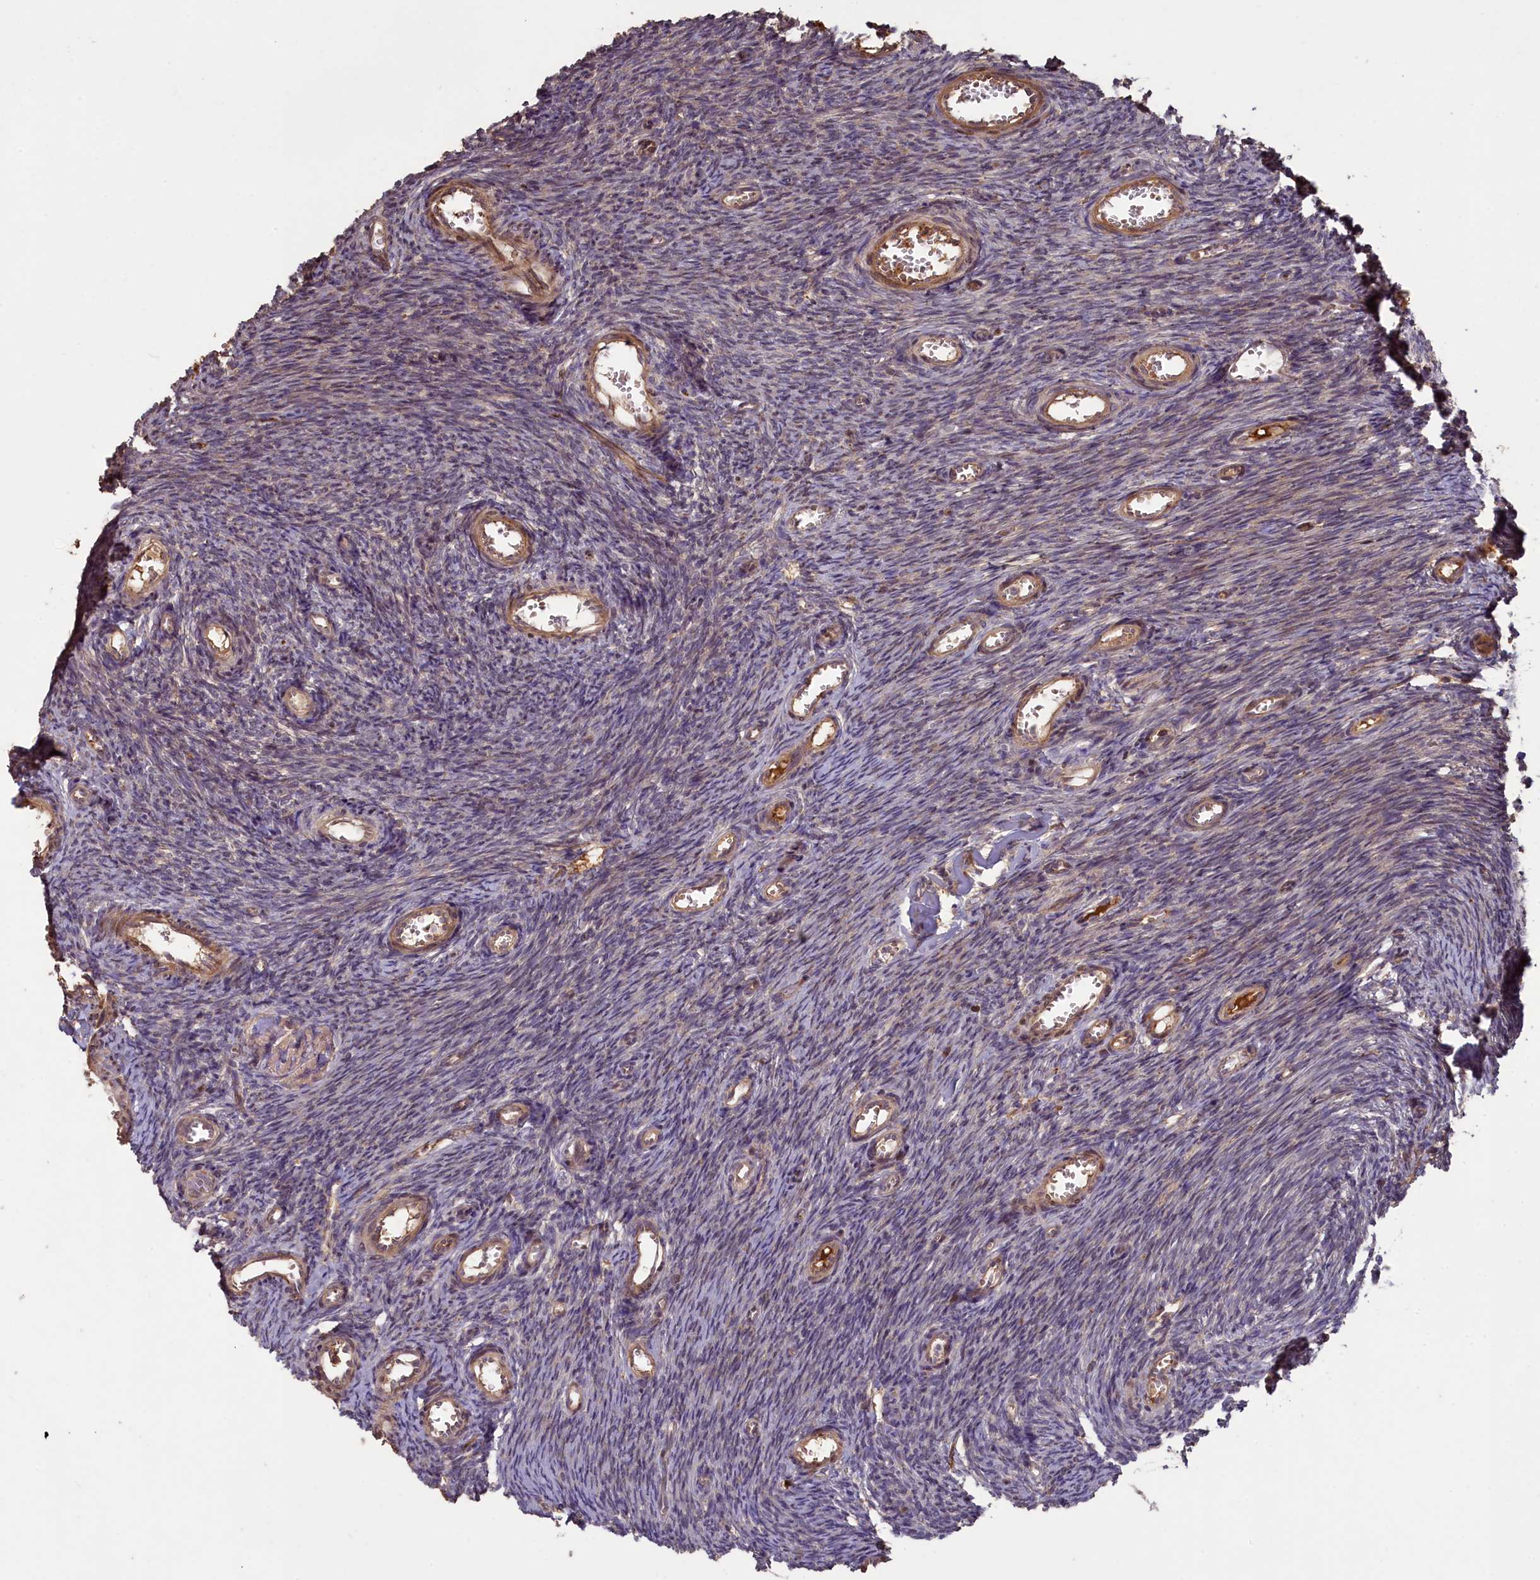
{"staining": {"intensity": "moderate", "quantity": "<25%", "location": "cytoplasmic/membranous"}, "tissue": "ovary", "cell_type": "Ovarian stroma cells", "image_type": "normal", "snomed": [{"axis": "morphology", "description": "Normal tissue, NOS"}, {"axis": "topography", "description": "Ovary"}], "caption": "Ovary stained with a protein marker demonstrates moderate staining in ovarian stroma cells.", "gene": "NUDT6", "patient": {"sex": "female", "age": 44}}